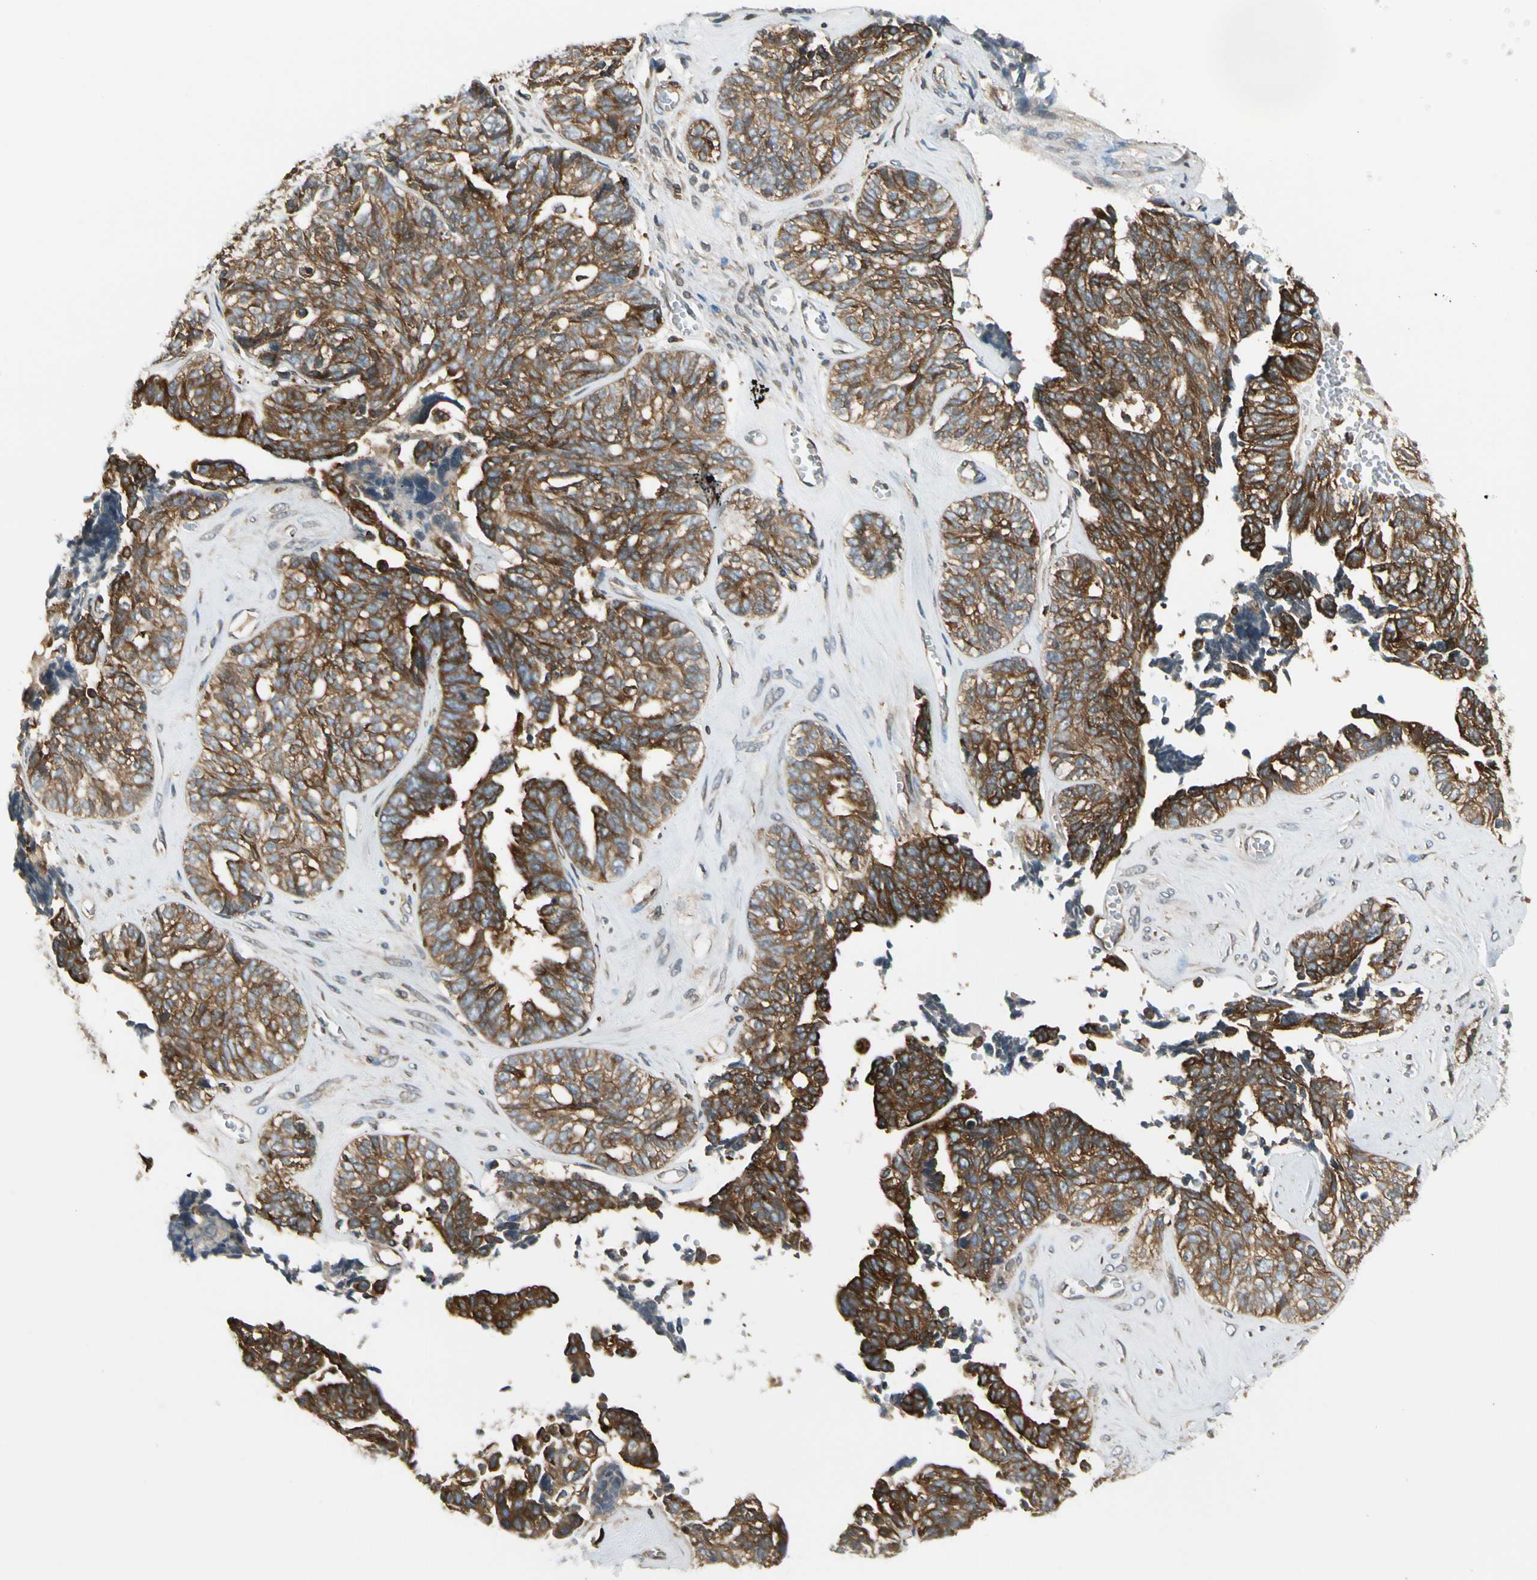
{"staining": {"intensity": "strong", "quantity": ">75%", "location": "cytoplasmic/membranous"}, "tissue": "ovarian cancer", "cell_type": "Tumor cells", "image_type": "cancer", "snomed": [{"axis": "morphology", "description": "Cystadenocarcinoma, serous, NOS"}, {"axis": "topography", "description": "Ovary"}], "caption": "Protein positivity by IHC displays strong cytoplasmic/membranous staining in about >75% of tumor cells in ovarian cancer (serous cystadenocarcinoma). The staining was performed using DAB (3,3'-diaminobenzidine), with brown indicating positive protein expression. Nuclei are stained blue with hematoxylin.", "gene": "TRIO", "patient": {"sex": "female", "age": 79}}